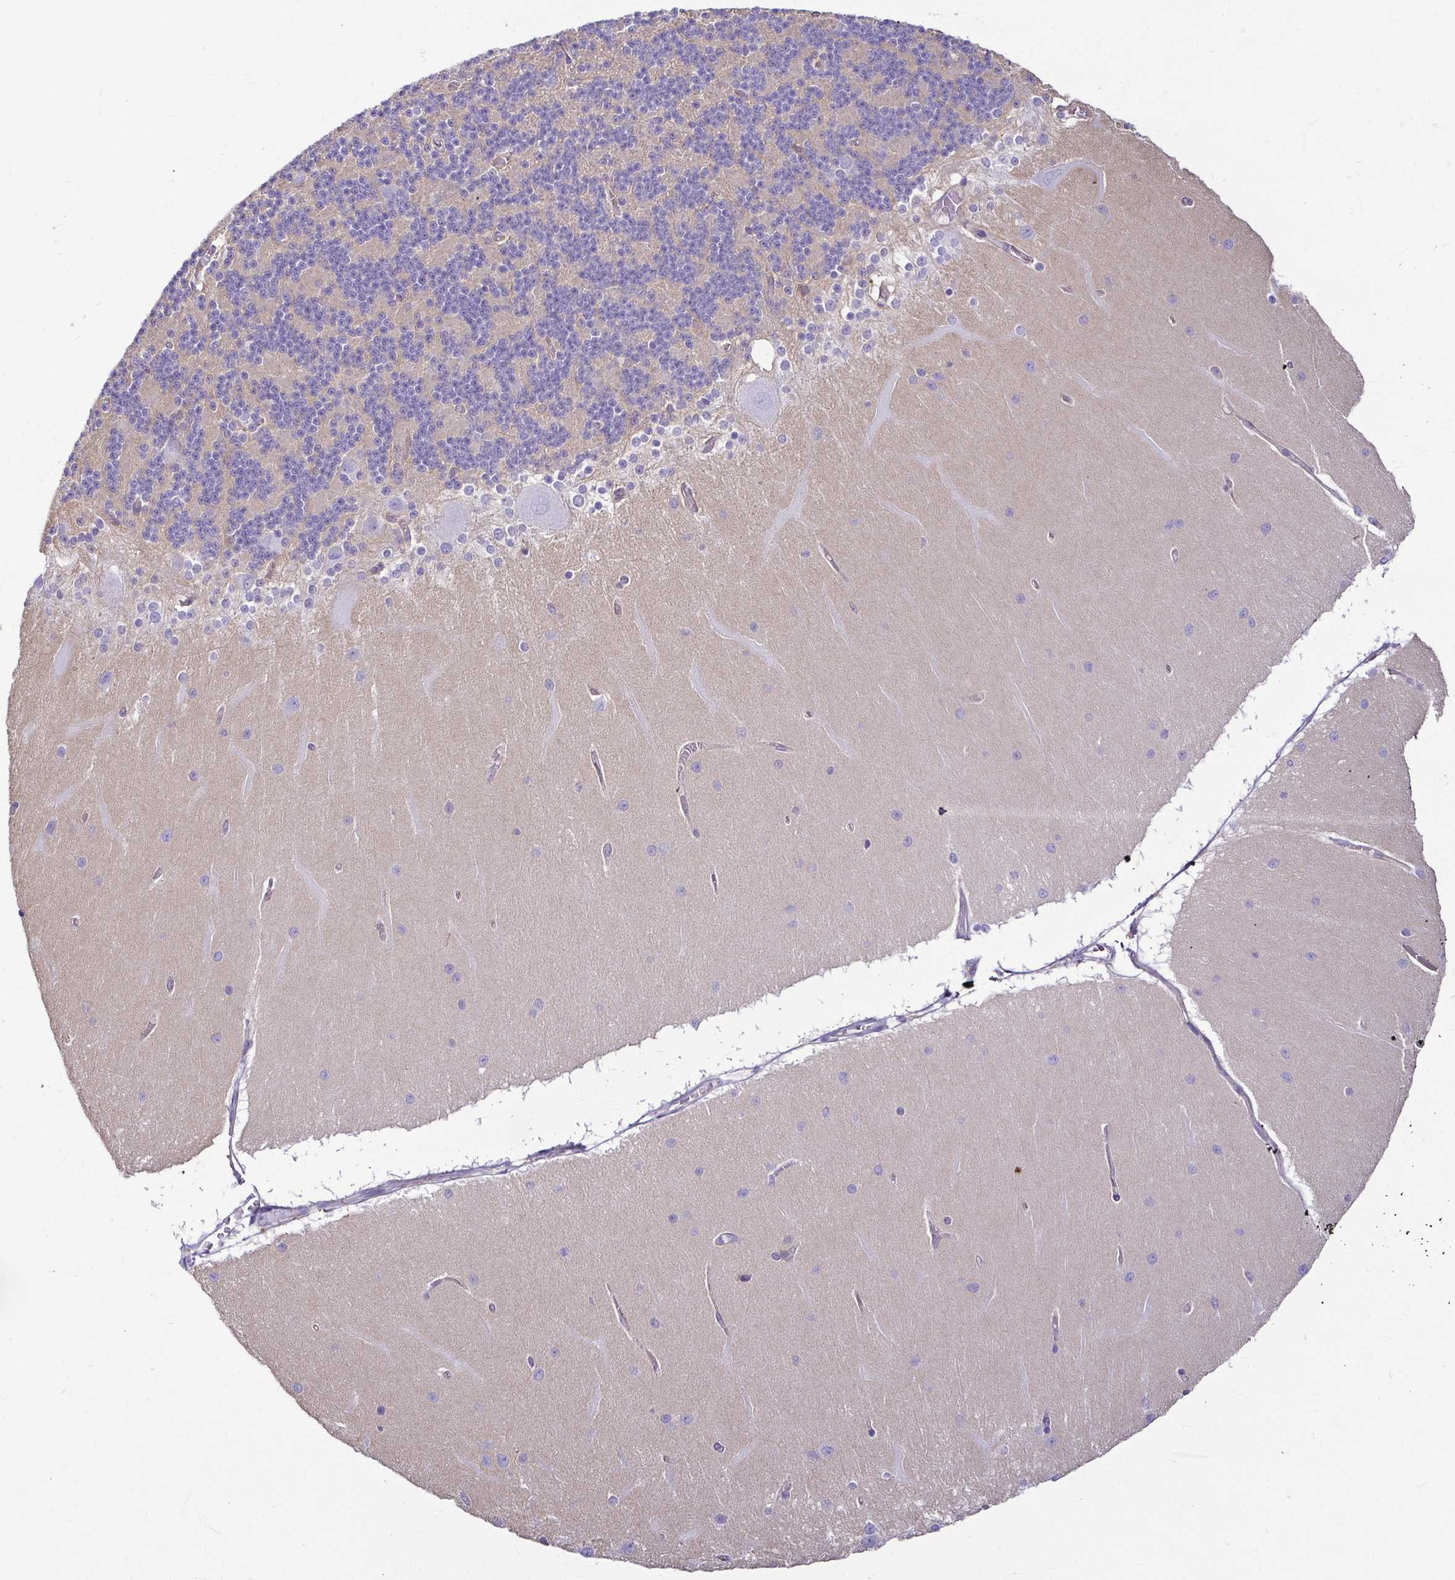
{"staining": {"intensity": "negative", "quantity": "none", "location": "none"}, "tissue": "cerebellum", "cell_type": "Cells in granular layer", "image_type": "normal", "snomed": [{"axis": "morphology", "description": "Normal tissue, NOS"}, {"axis": "topography", "description": "Cerebellum"}], "caption": "High power microscopy histopathology image of an immunohistochemistry (IHC) histopathology image of benign cerebellum, revealing no significant expression in cells in granular layer.", "gene": "CASP14", "patient": {"sex": "female", "age": 54}}